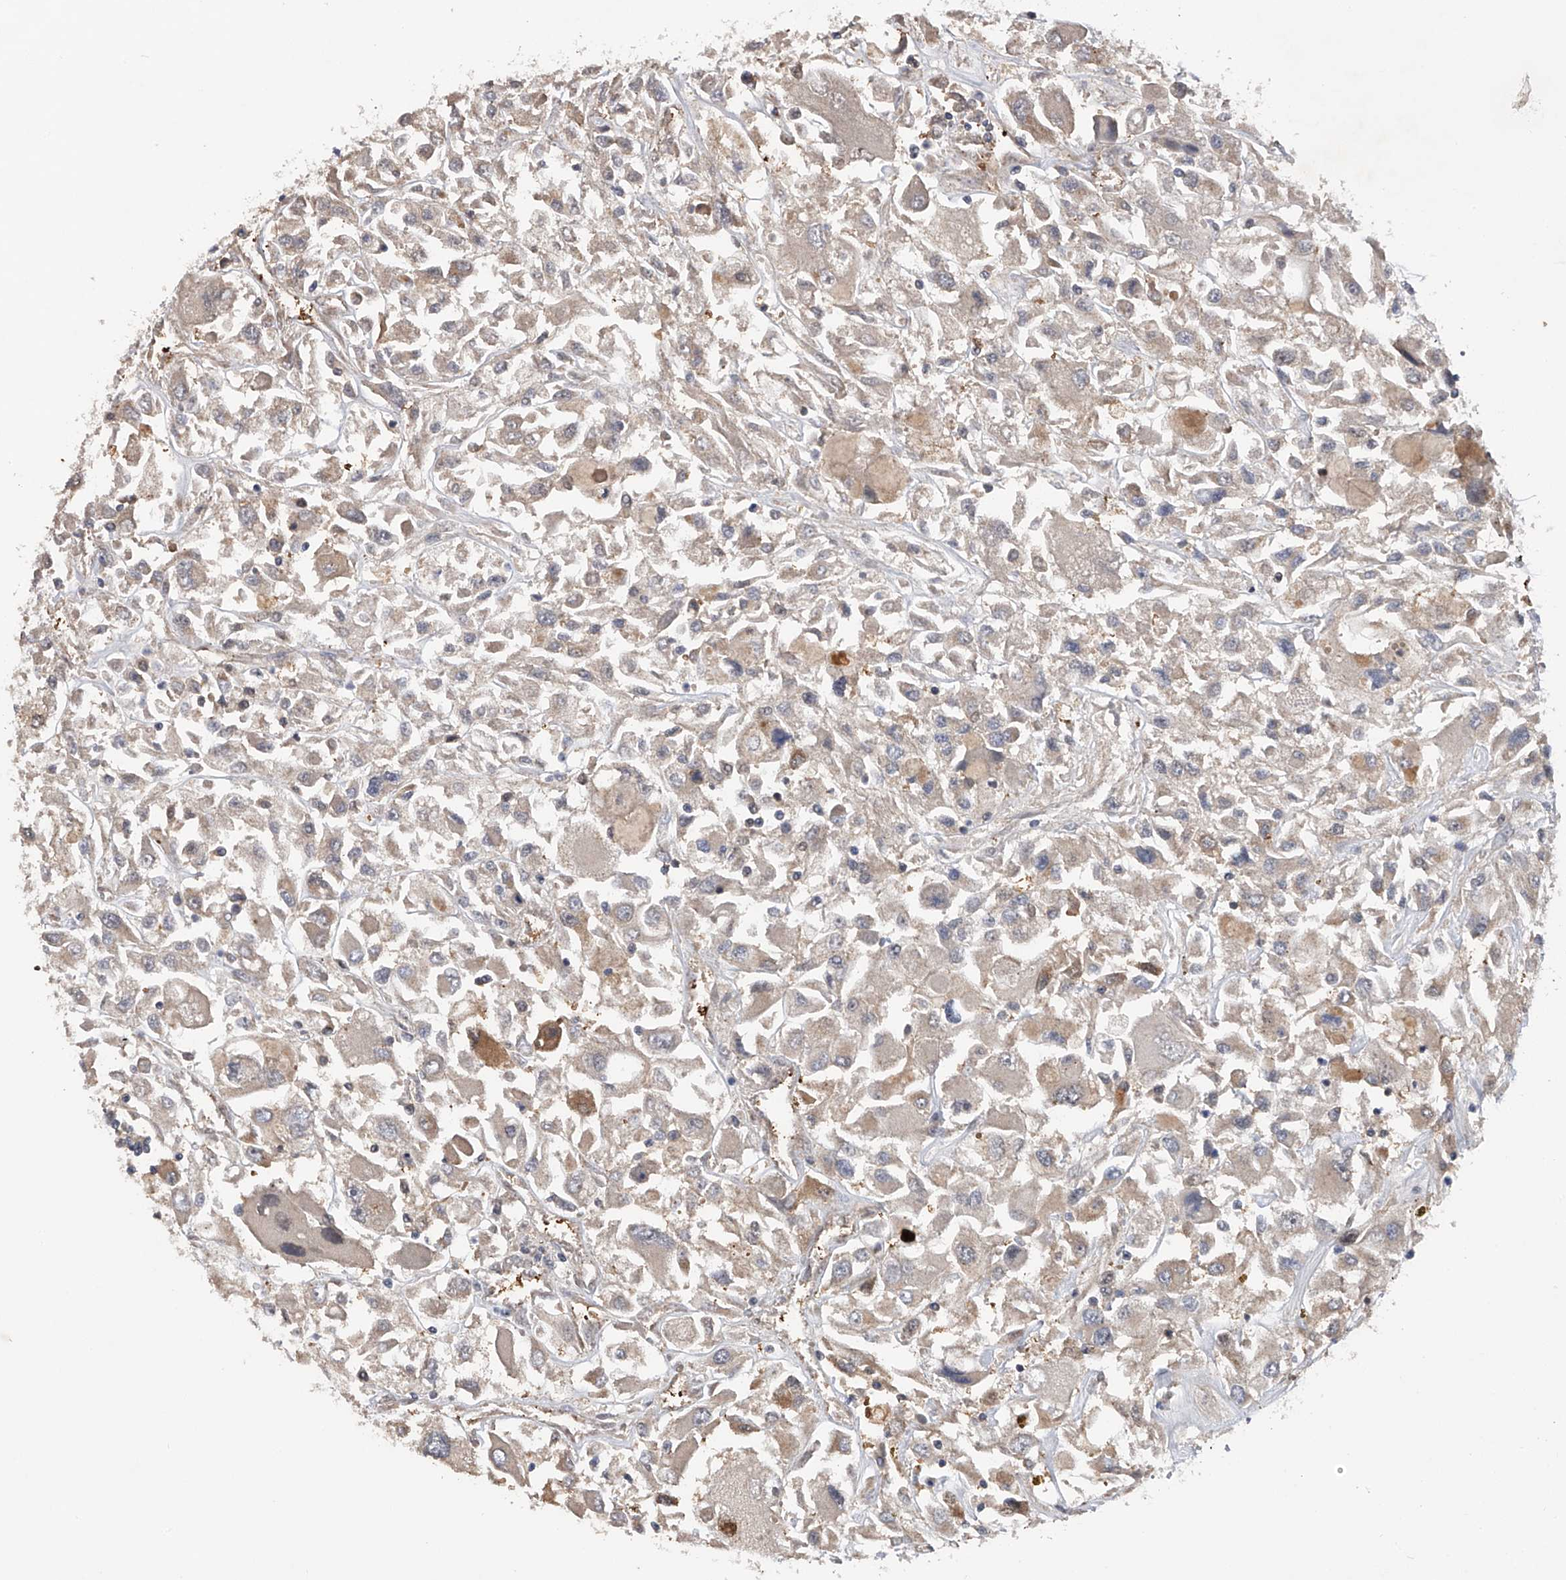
{"staining": {"intensity": "moderate", "quantity": "<25%", "location": "cytoplasmic/membranous"}, "tissue": "renal cancer", "cell_type": "Tumor cells", "image_type": "cancer", "snomed": [{"axis": "morphology", "description": "Adenocarcinoma, NOS"}, {"axis": "topography", "description": "Kidney"}], "caption": "A high-resolution histopathology image shows immunohistochemistry staining of renal cancer (adenocarcinoma), which displays moderate cytoplasmic/membranous positivity in approximately <25% of tumor cells.", "gene": "RWDD2A", "patient": {"sex": "female", "age": 52}}